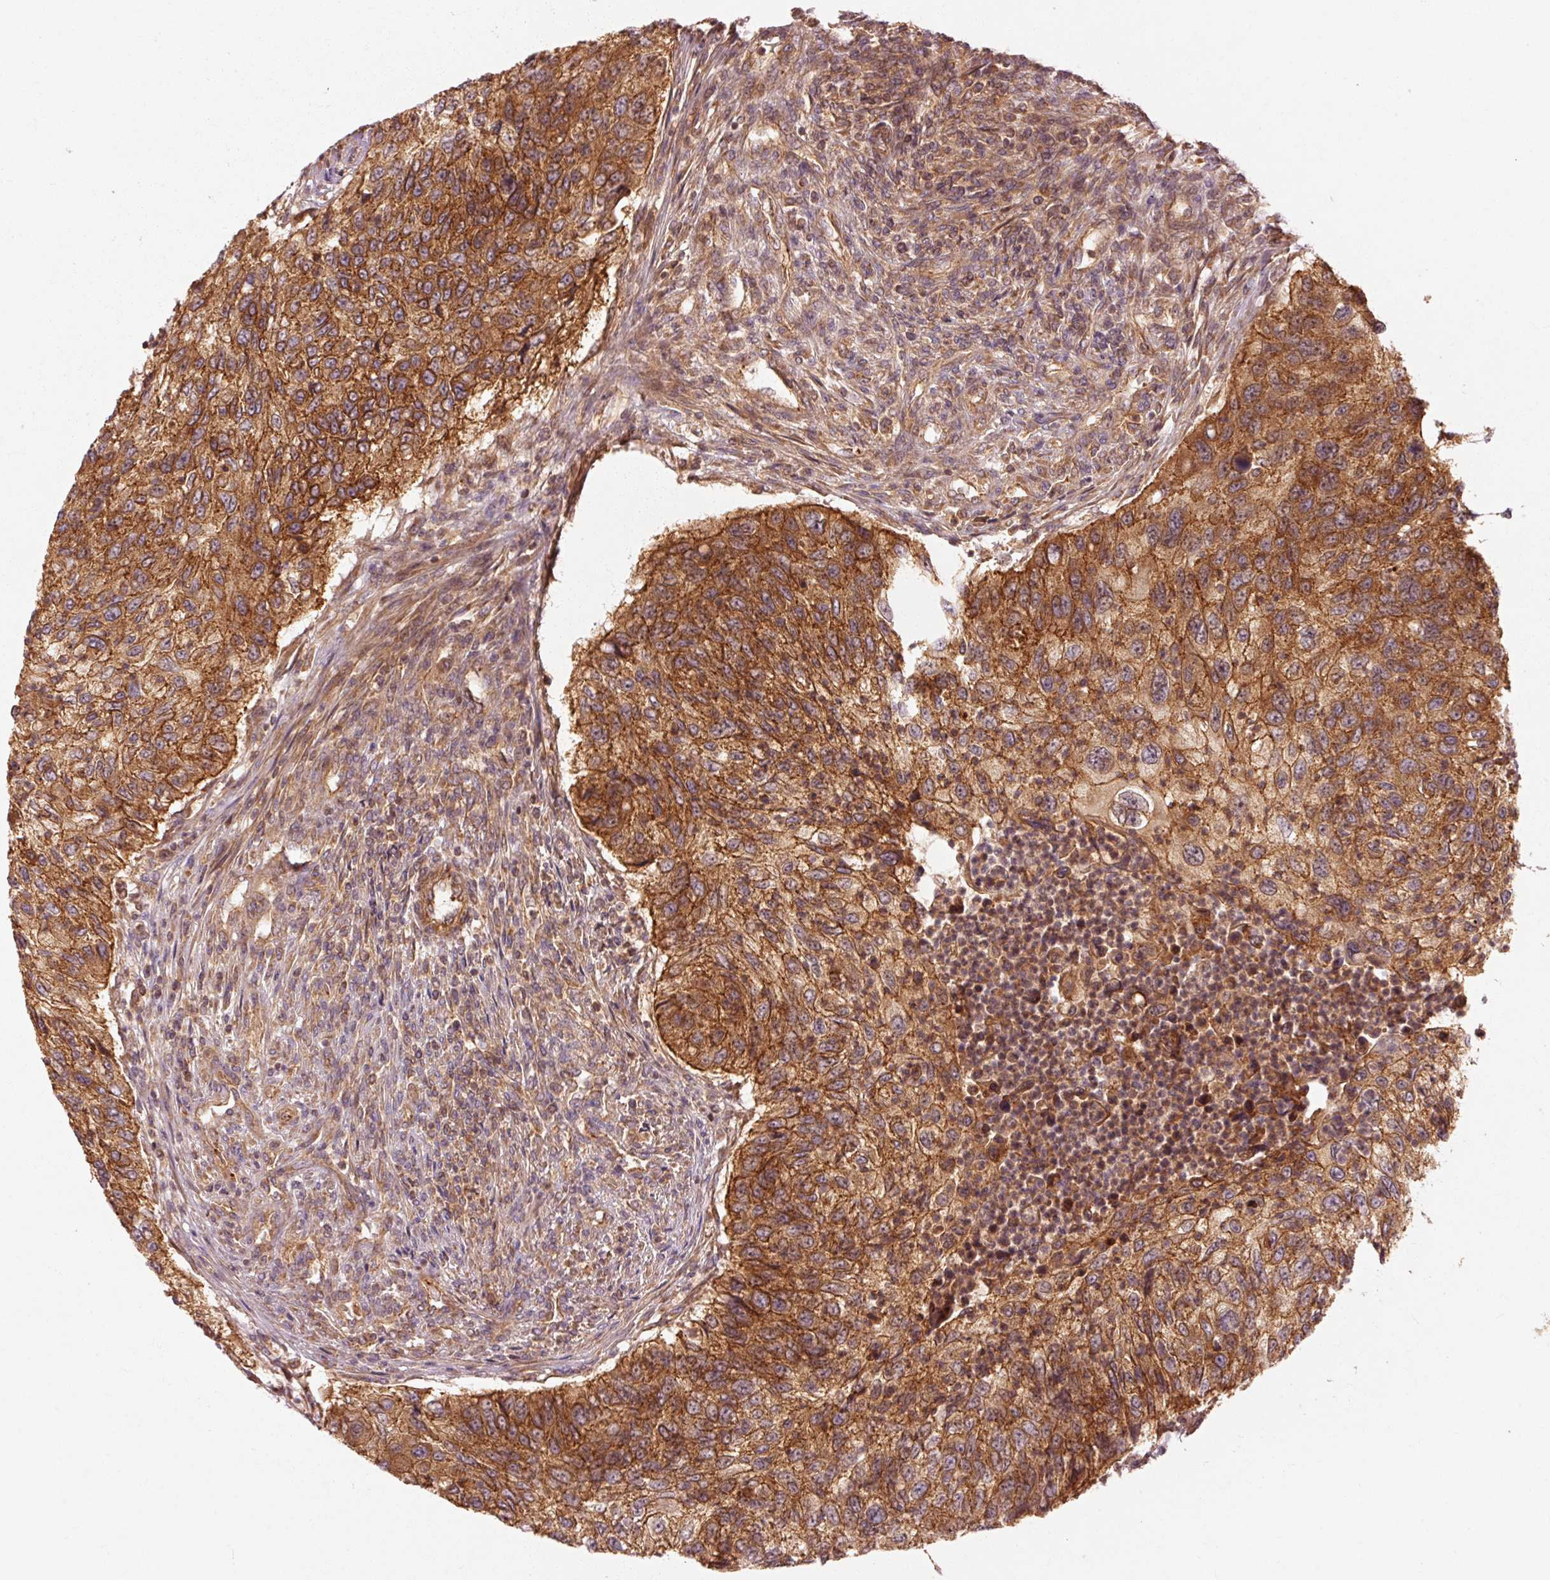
{"staining": {"intensity": "moderate", "quantity": ">75%", "location": "cytoplasmic/membranous"}, "tissue": "urothelial cancer", "cell_type": "Tumor cells", "image_type": "cancer", "snomed": [{"axis": "morphology", "description": "Urothelial carcinoma, High grade"}, {"axis": "topography", "description": "Urinary bladder"}], "caption": "Immunohistochemistry (IHC) (DAB (3,3'-diaminobenzidine)) staining of human urothelial carcinoma (high-grade) displays moderate cytoplasmic/membranous protein positivity in about >75% of tumor cells.", "gene": "CTNNA1", "patient": {"sex": "female", "age": 60}}